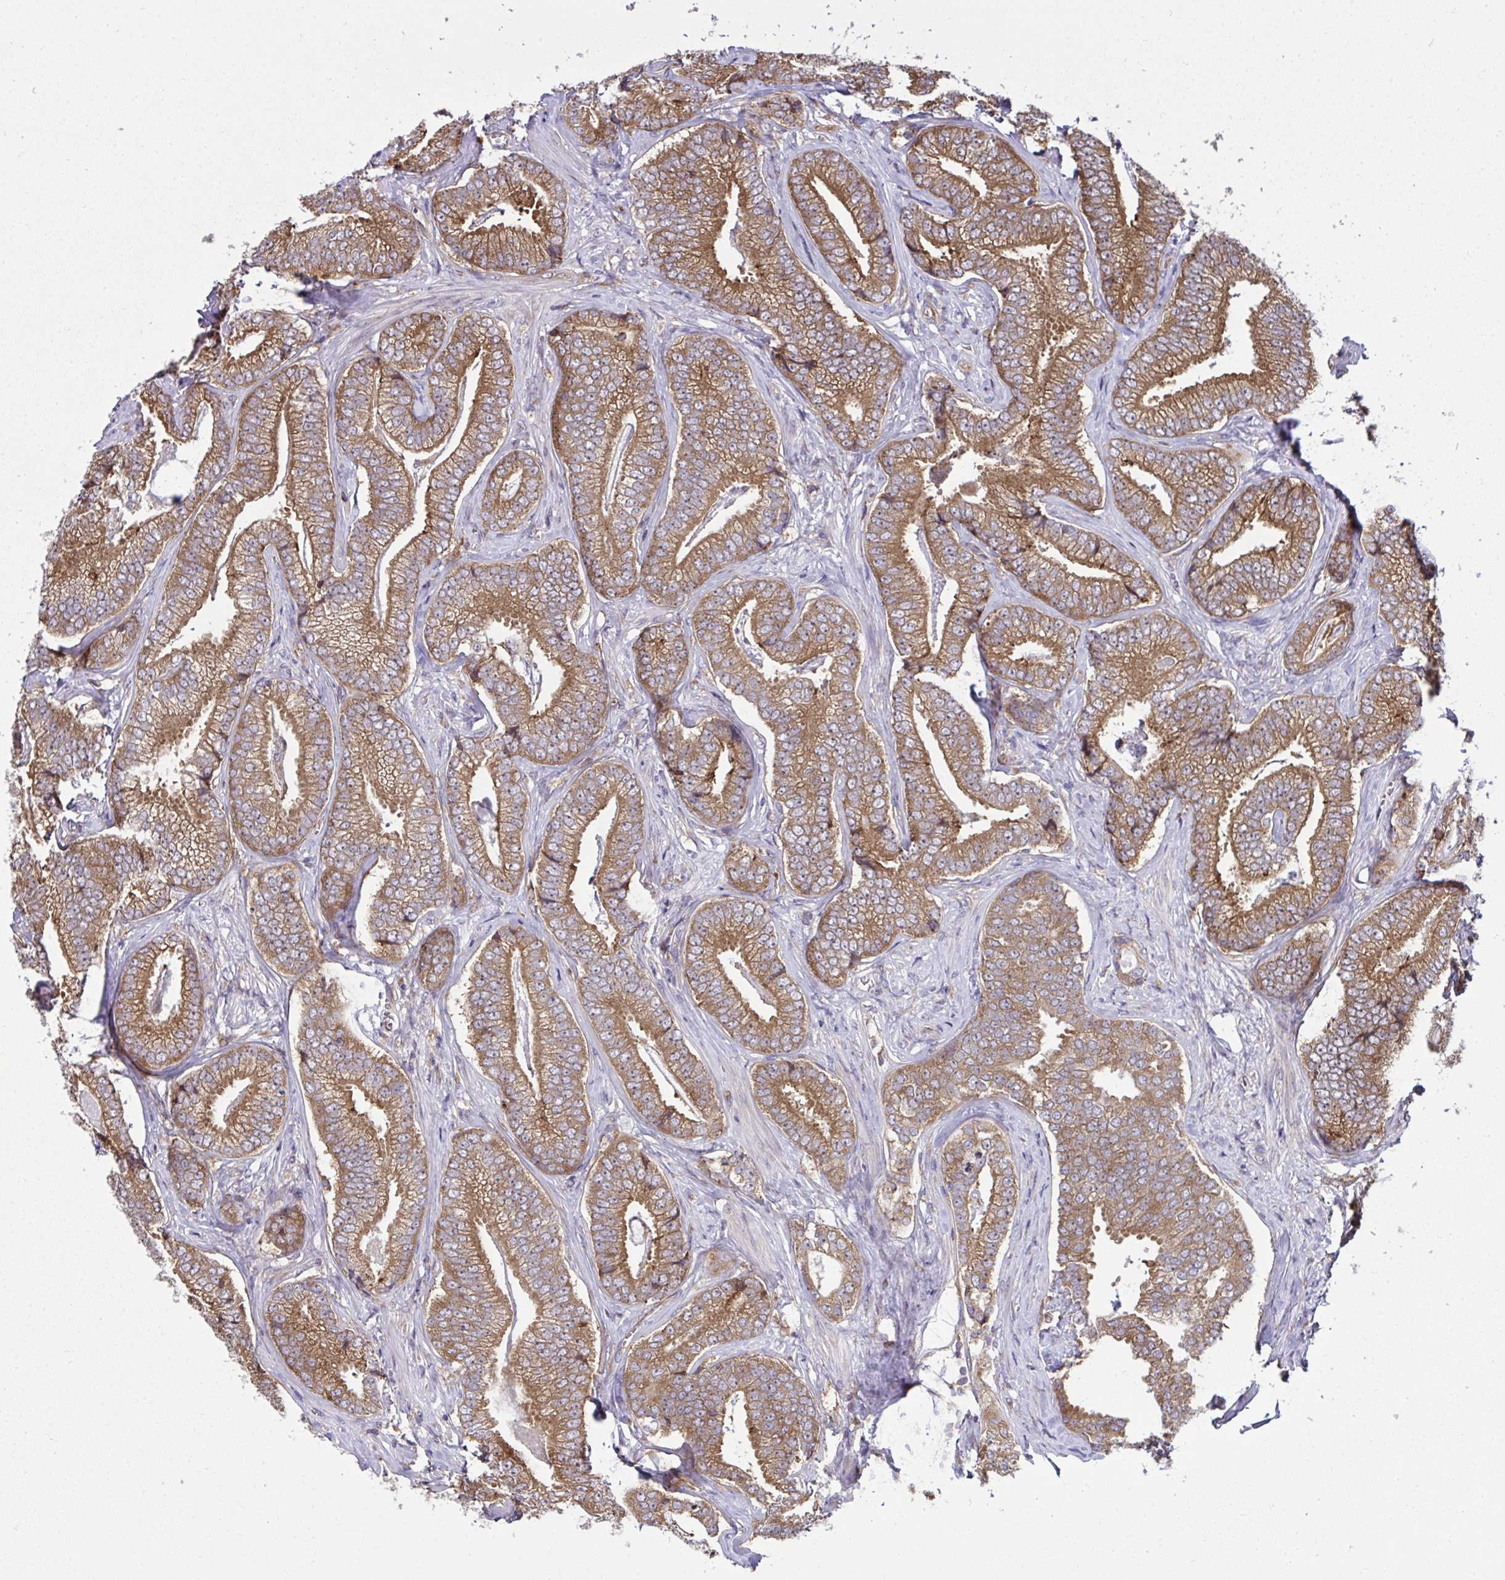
{"staining": {"intensity": "moderate", "quantity": ">75%", "location": "cytoplasmic/membranous"}, "tissue": "prostate cancer", "cell_type": "Tumor cells", "image_type": "cancer", "snomed": [{"axis": "morphology", "description": "Adenocarcinoma, Low grade"}, {"axis": "topography", "description": "Prostate"}], "caption": "Protein expression analysis of prostate cancer displays moderate cytoplasmic/membranous expression in about >75% of tumor cells. (DAB = brown stain, brightfield microscopy at high magnification).", "gene": "RPS7", "patient": {"sex": "male", "age": 63}}